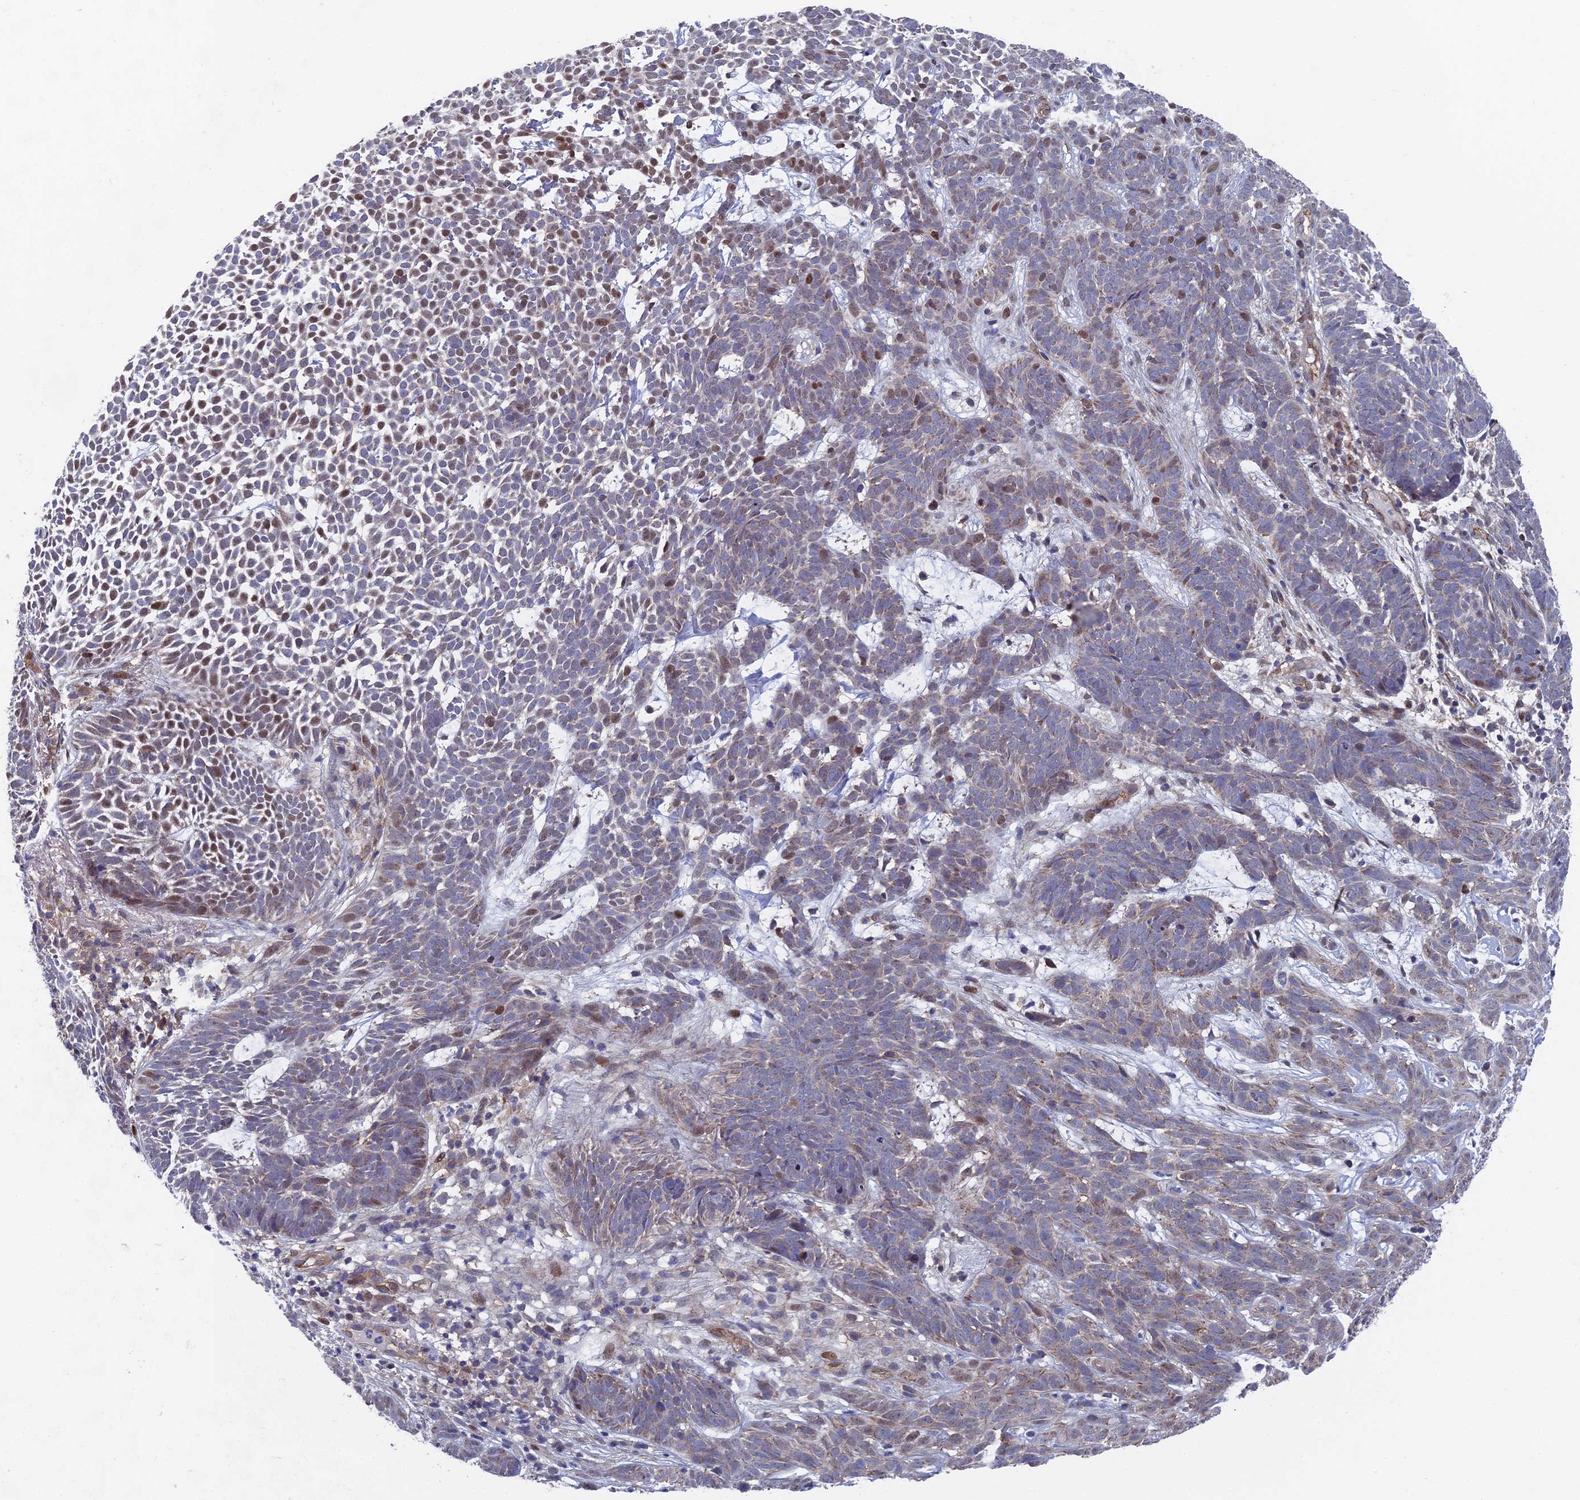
{"staining": {"intensity": "moderate", "quantity": "<25%", "location": "nuclear"}, "tissue": "skin cancer", "cell_type": "Tumor cells", "image_type": "cancer", "snomed": [{"axis": "morphology", "description": "Basal cell carcinoma"}, {"axis": "topography", "description": "Skin"}], "caption": "Protein analysis of basal cell carcinoma (skin) tissue exhibits moderate nuclear positivity in approximately <25% of tumor cells.", "gene": "UNC5D", "patient": {"sex": "female", "age": 78}}